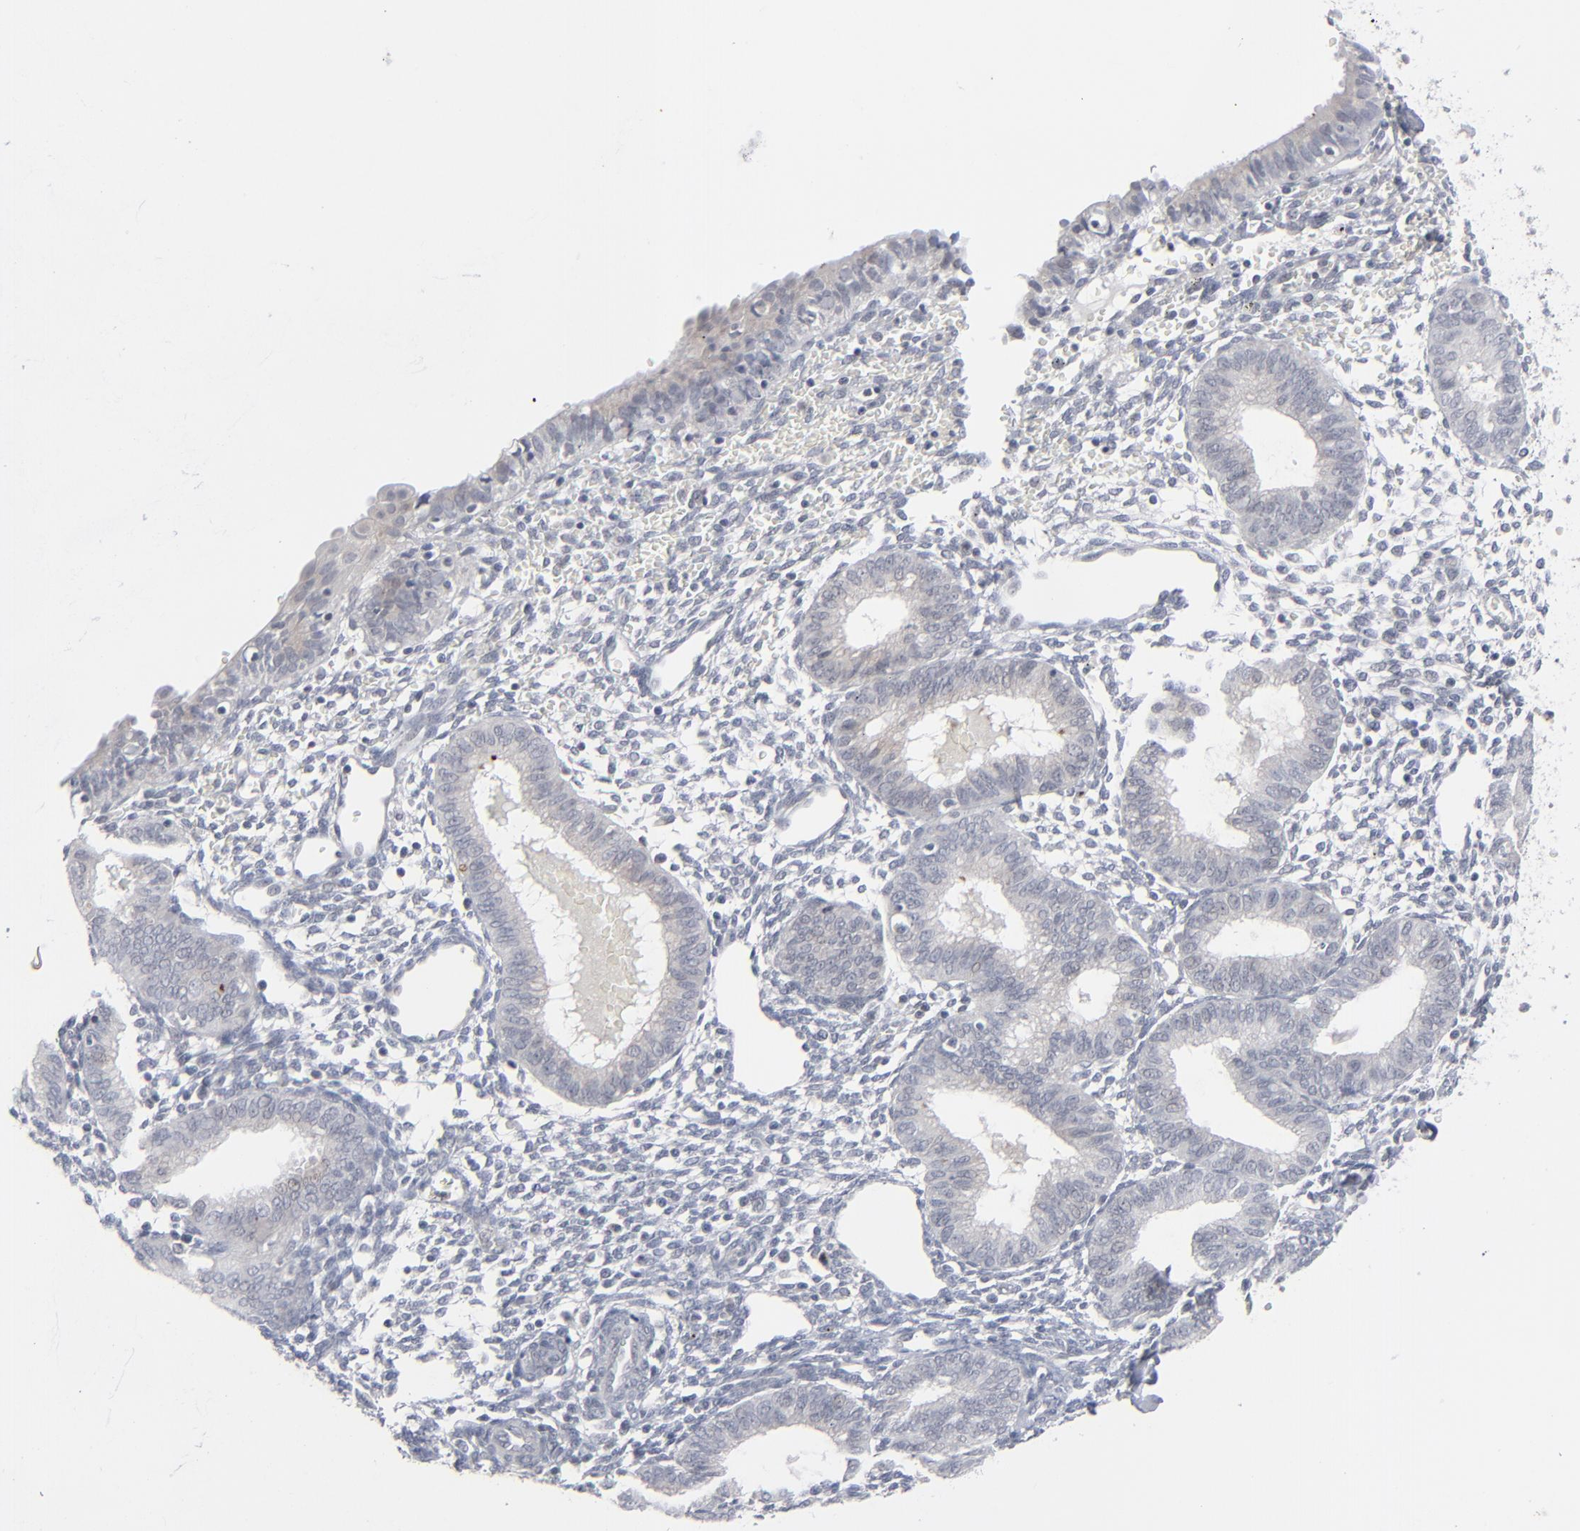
{"staining": {"intensity": "negative", "quantity": "none", "location": "none"}, "tissue": "endometrium", "cell_type": "Cells in endometrial stroma", "image_type": "normal", "snomed": [{"axis": "morphology", "description": "Normal tissue, NOS"}, {"axis": "topography", "description": "Endometrium"}], "caption": "The photomicrograph reveals no significant expression in cells in endometrial stroma of endometrium.", "gene": "POF1B", "patient": {"sex": "female", "age": 61}}